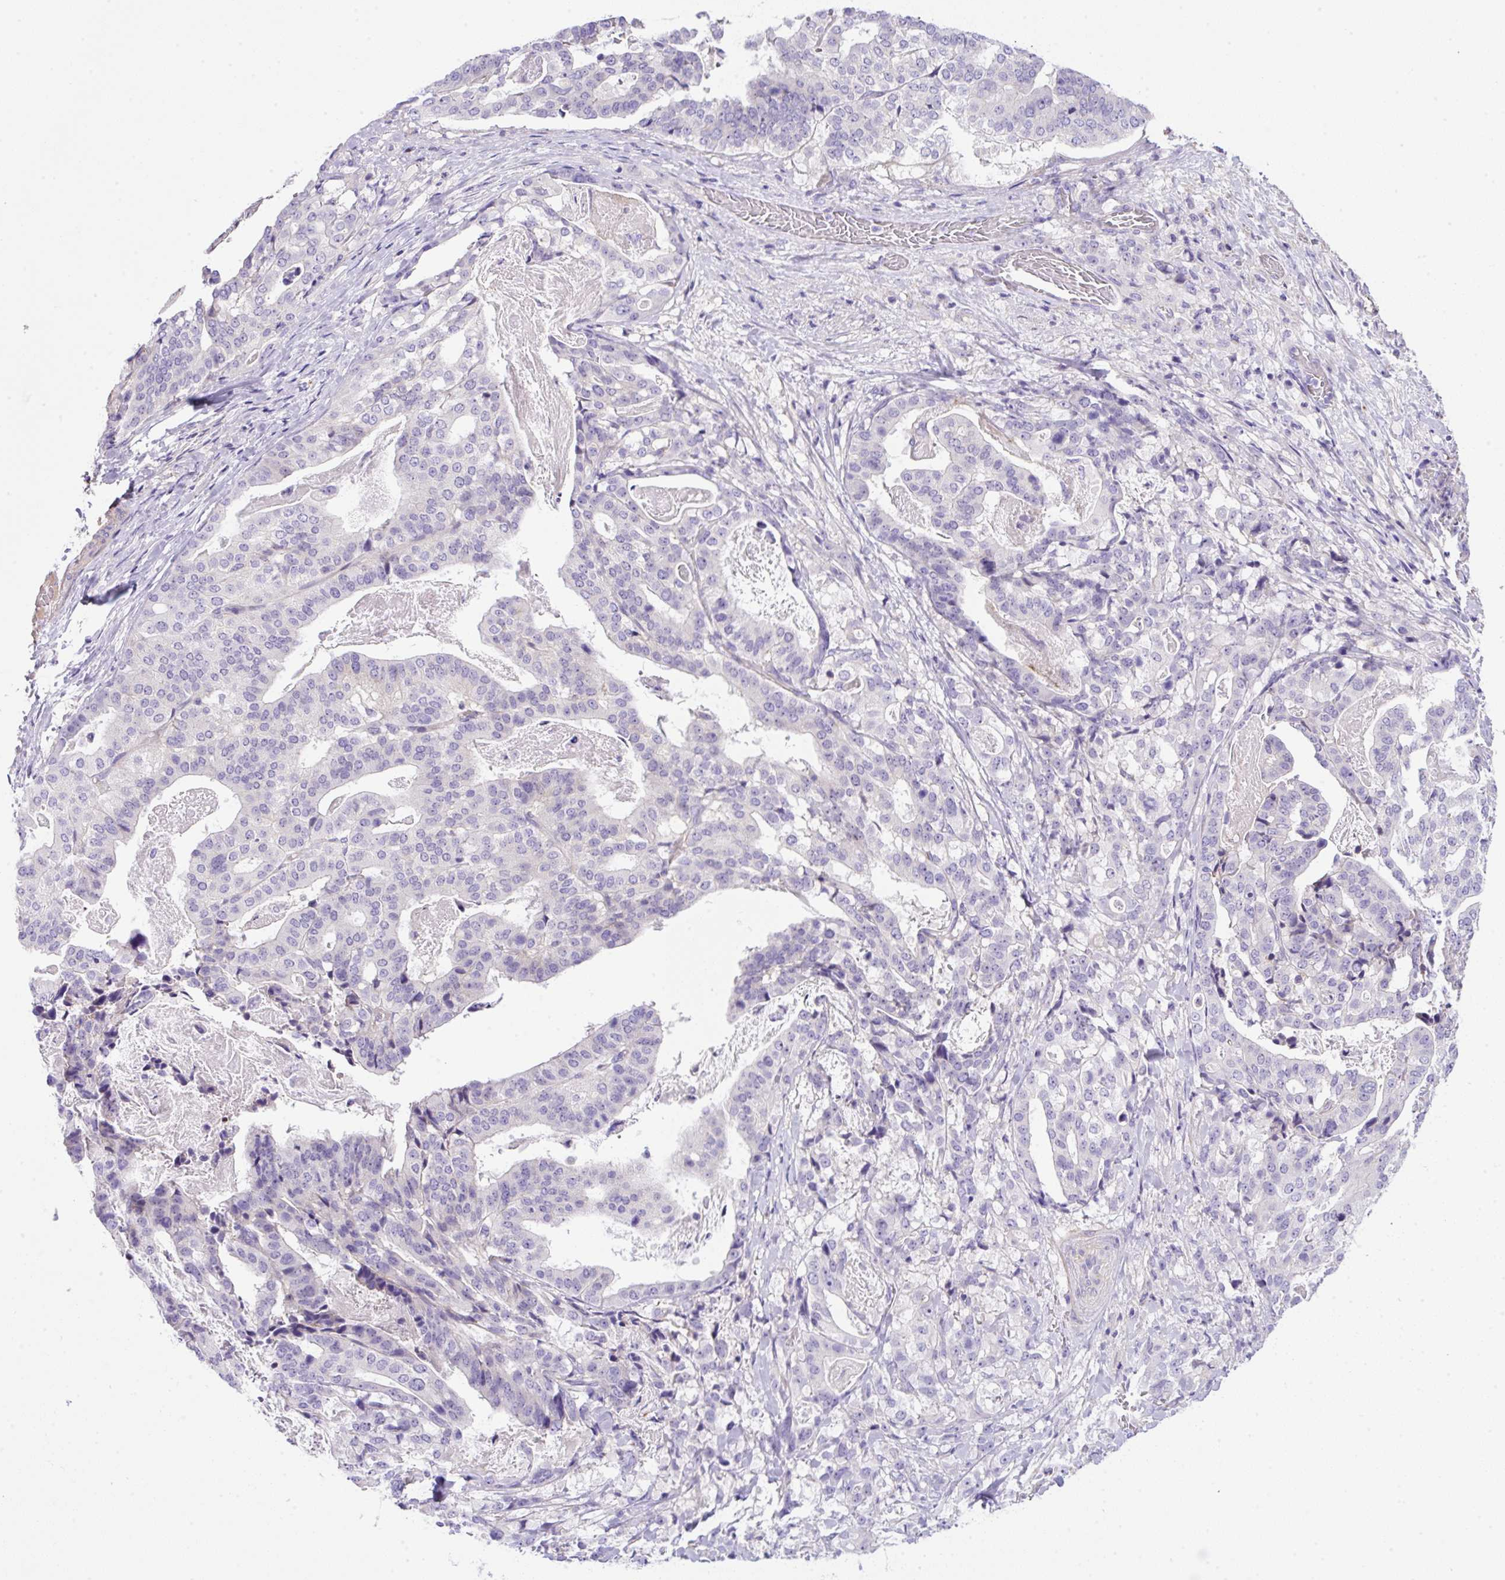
{"staining": {"intensity": "negative", "quantity": "none", "location": "none"}, "tissue": "stomach cancer", "cell_type": "Tumor cells", "image_type": "cancer", "snomed": [{"axis": "morphology", "description": "Adenocarcinoma, NOS"}, {"axis": "topography", "description": "Stomach"}], "caption": "Stomach adenocarcinoma was stained to show a protein in brown. There is no significant positivity in tumor cells.", "gene": "NPTN", "patient": {"sex": "male", "age": 48}}